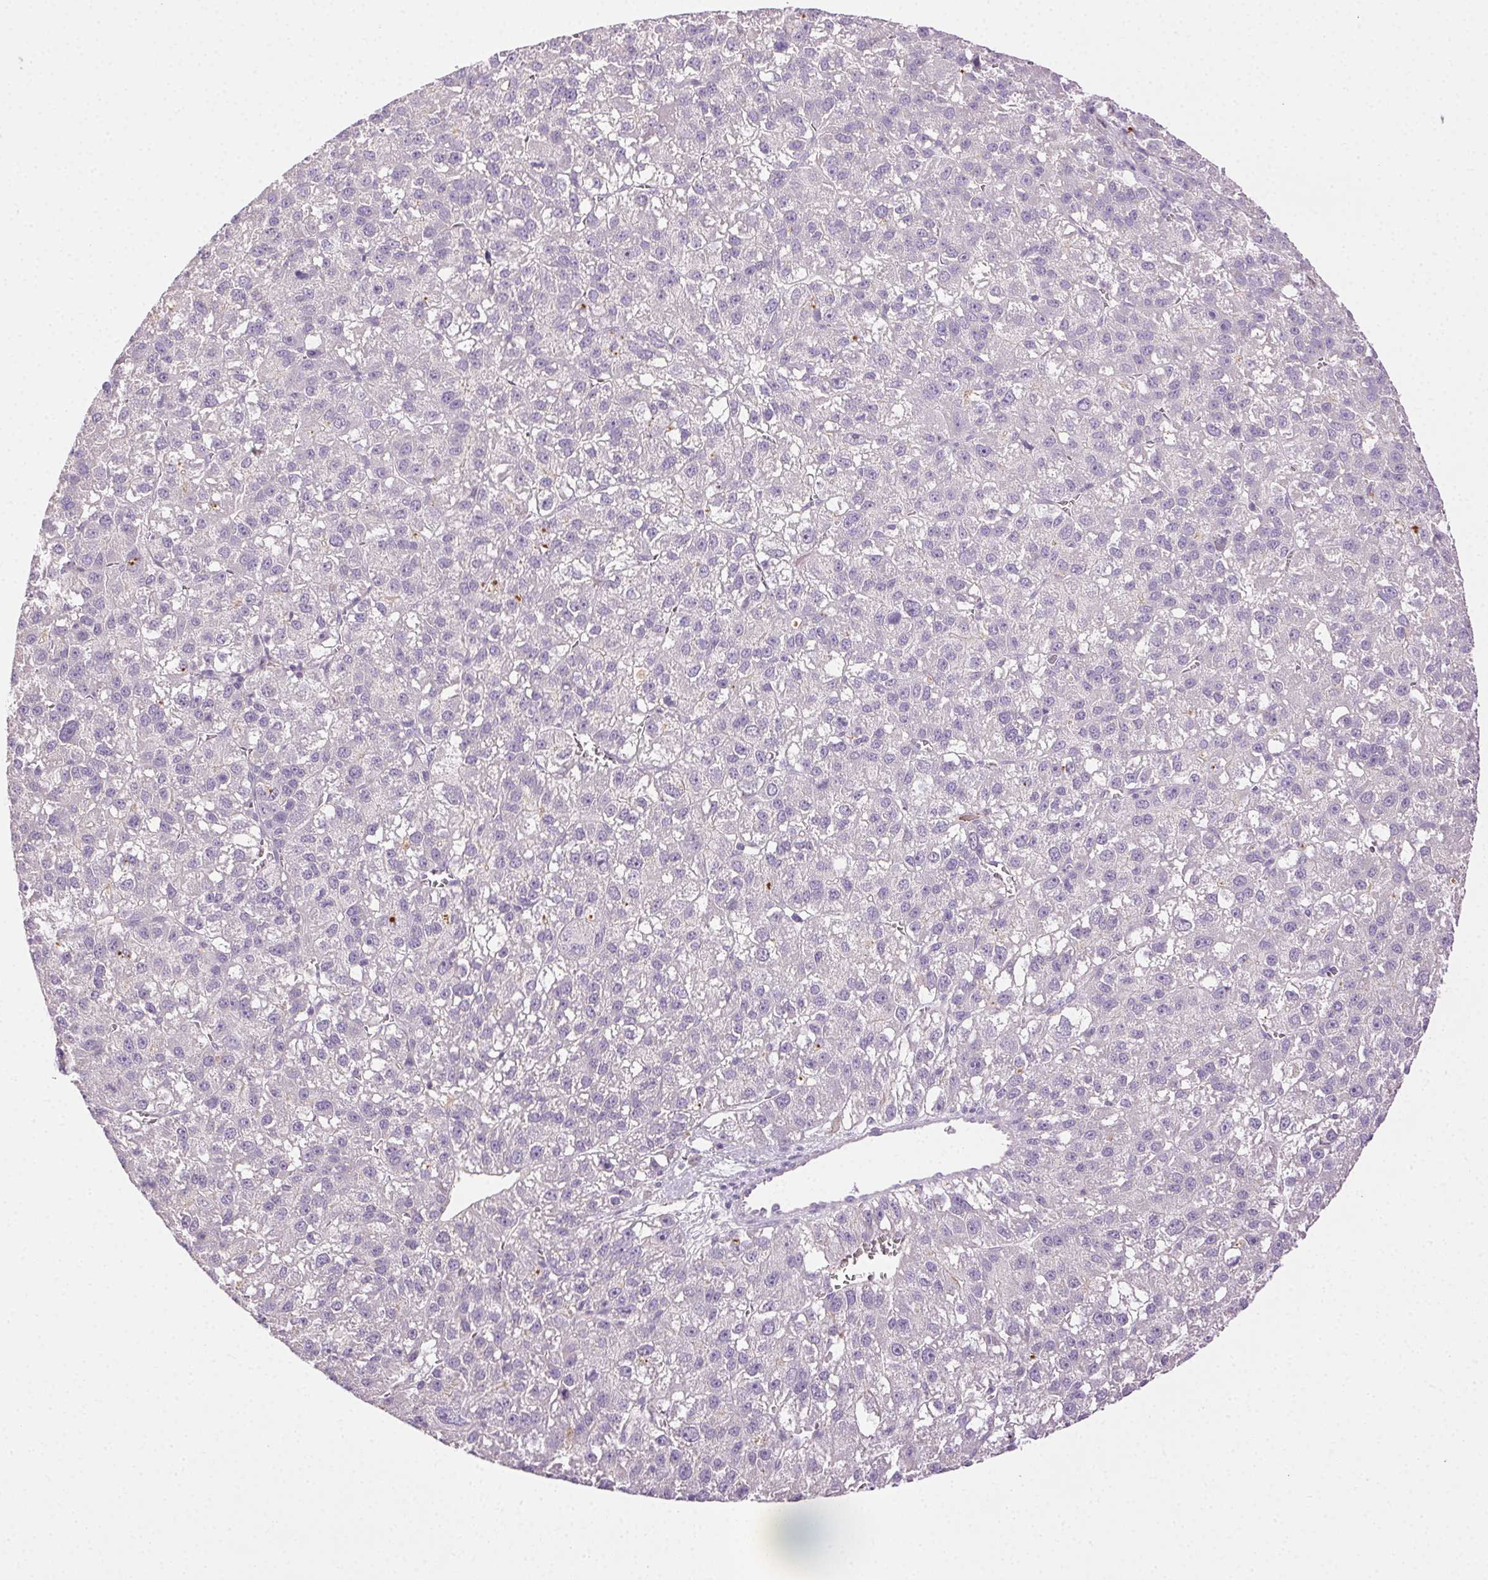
{"staining": {"intensity": "negative", "quantity": "none", "location": "none"}, "tissue": "liver cancer", "cell_type": "Tumor cells", "image_type": "cancer", "snomed": [{"axis": "morphology", "description": "Carcinoma, Hepatocellular, NOS"}, {"axis": "topography", "description": "Liver"}], "caption": "The photomicrograph displays no significant expression in tumor cells of liver hepatocellular carcinoma.", "gene": "BPIFB2", "patient": {"sex": "female", "age": 70}}